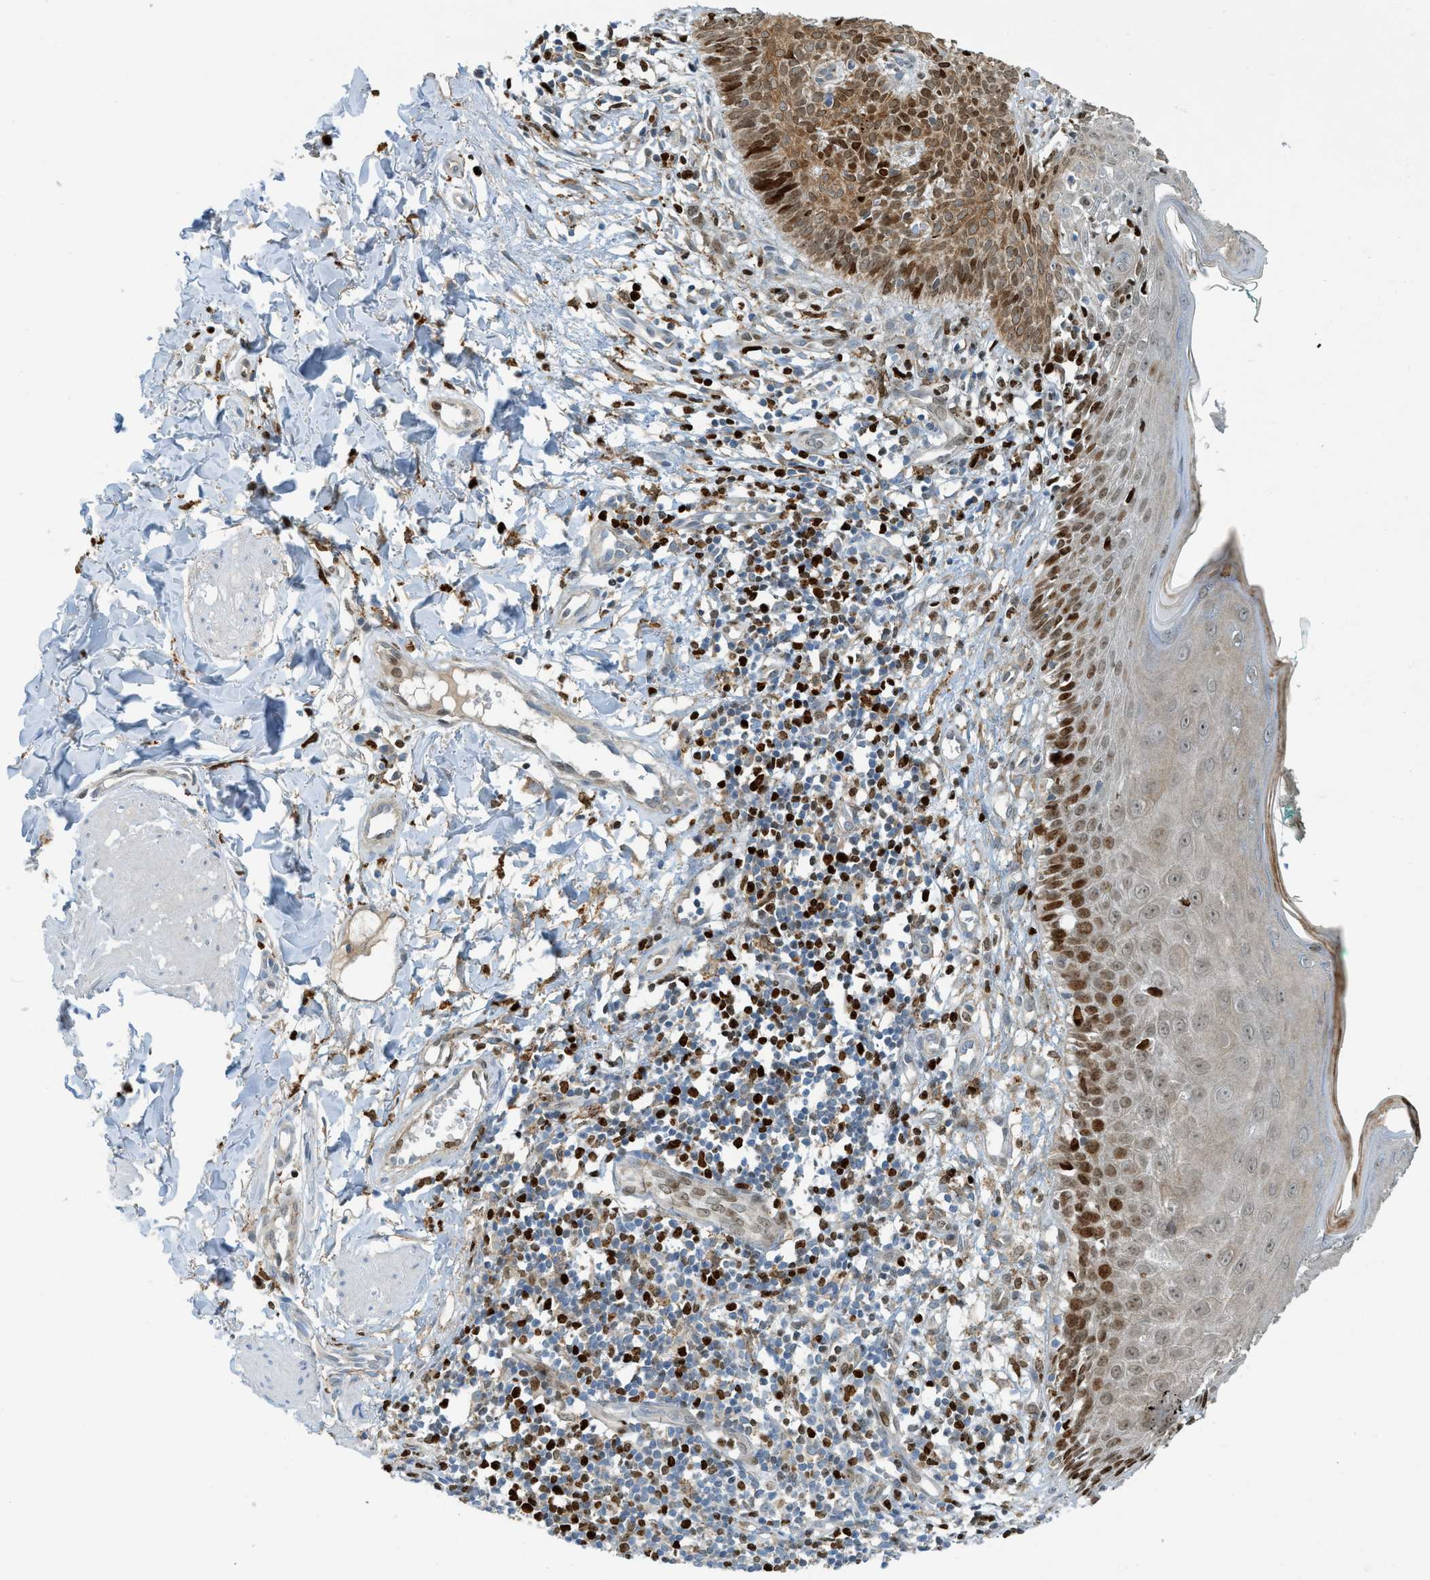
{"staining": {"intensity": "moderate", "quantity": ">75%", "location": "cytoplasmic/membranous,nuclear"}, "tissue": "skin cancer", "cell_type": "Tumor cells", "image_type": "cancer", "snomed": [{"axis": "morphology", "description": "Basal cell carcinoma"}, {"axis": "topography", "description": "Skin"}], "caption": "The micrograph displays a brown stain indicating the presence of a protein in the cytoplasmic/membranous and nuclear of tumor cells in skin cancer. (DAB IHC with brightfield microscopy, high magnification).", "gene": "SH3D19", "patient": {"sex": "male", "age": 60}}